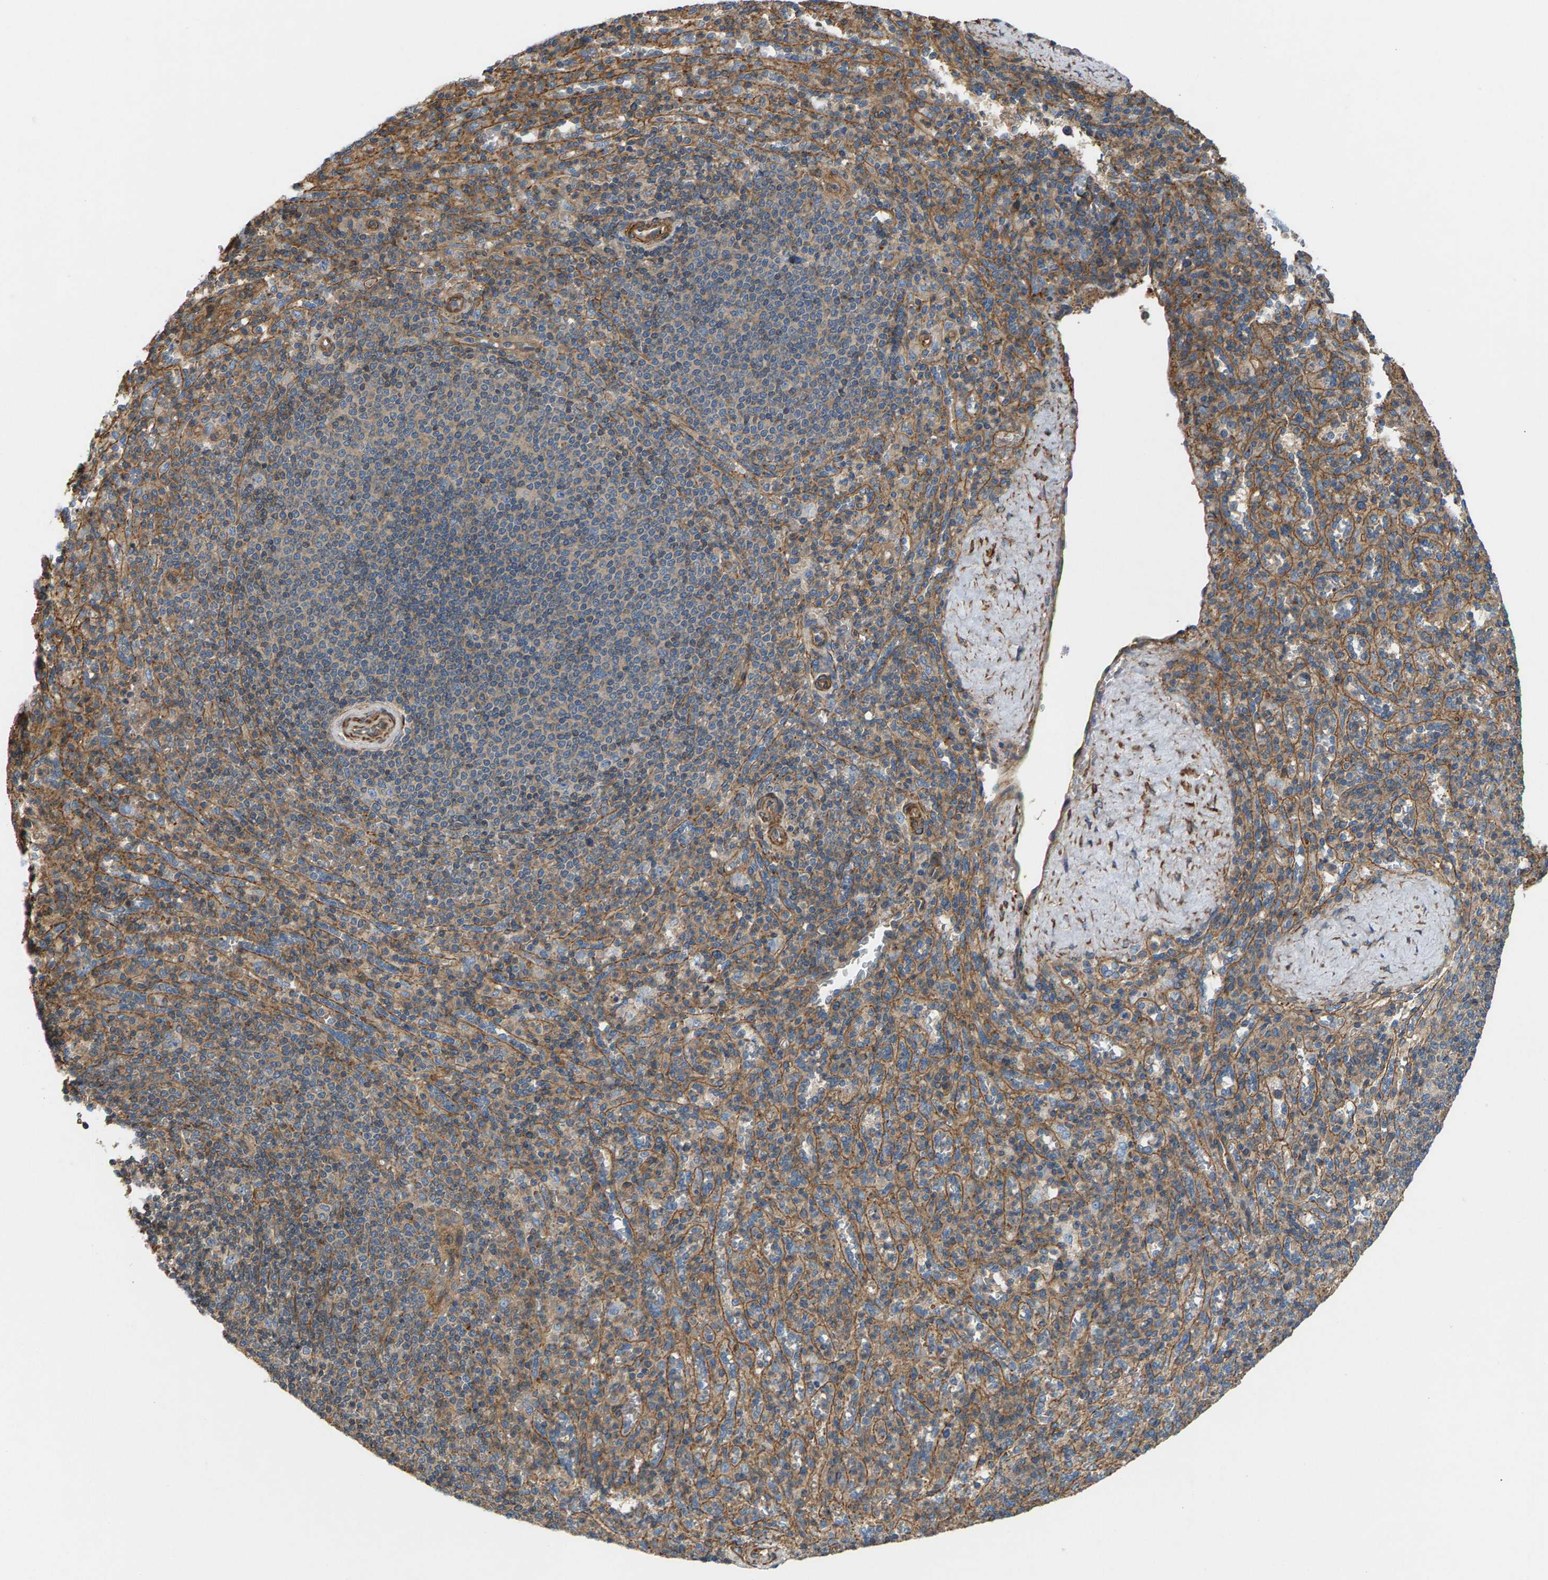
{"staining": {"intensity": "moderate", "quantity": "25%-75%", "location": "cytoplasmic/membranous"}, "tissue": "spleen", "cell_type": "Cells in red pulp", "image_type": "normal", "snomed": [{"axis": "morphology", "description": "Normal tissue, NOS"}, {"axis": "topography", "description": "Spleen"}], "caption": "The photomicrograph displays a brown stain indicating the presence of a protein in the cytoplasmic/membranous of cells in red pulp in spleen. The protein is shown in brown color, while the nuclei are stained blue.", "gene": "PDCL", "patient": {"sex": "male", "age": 36}}